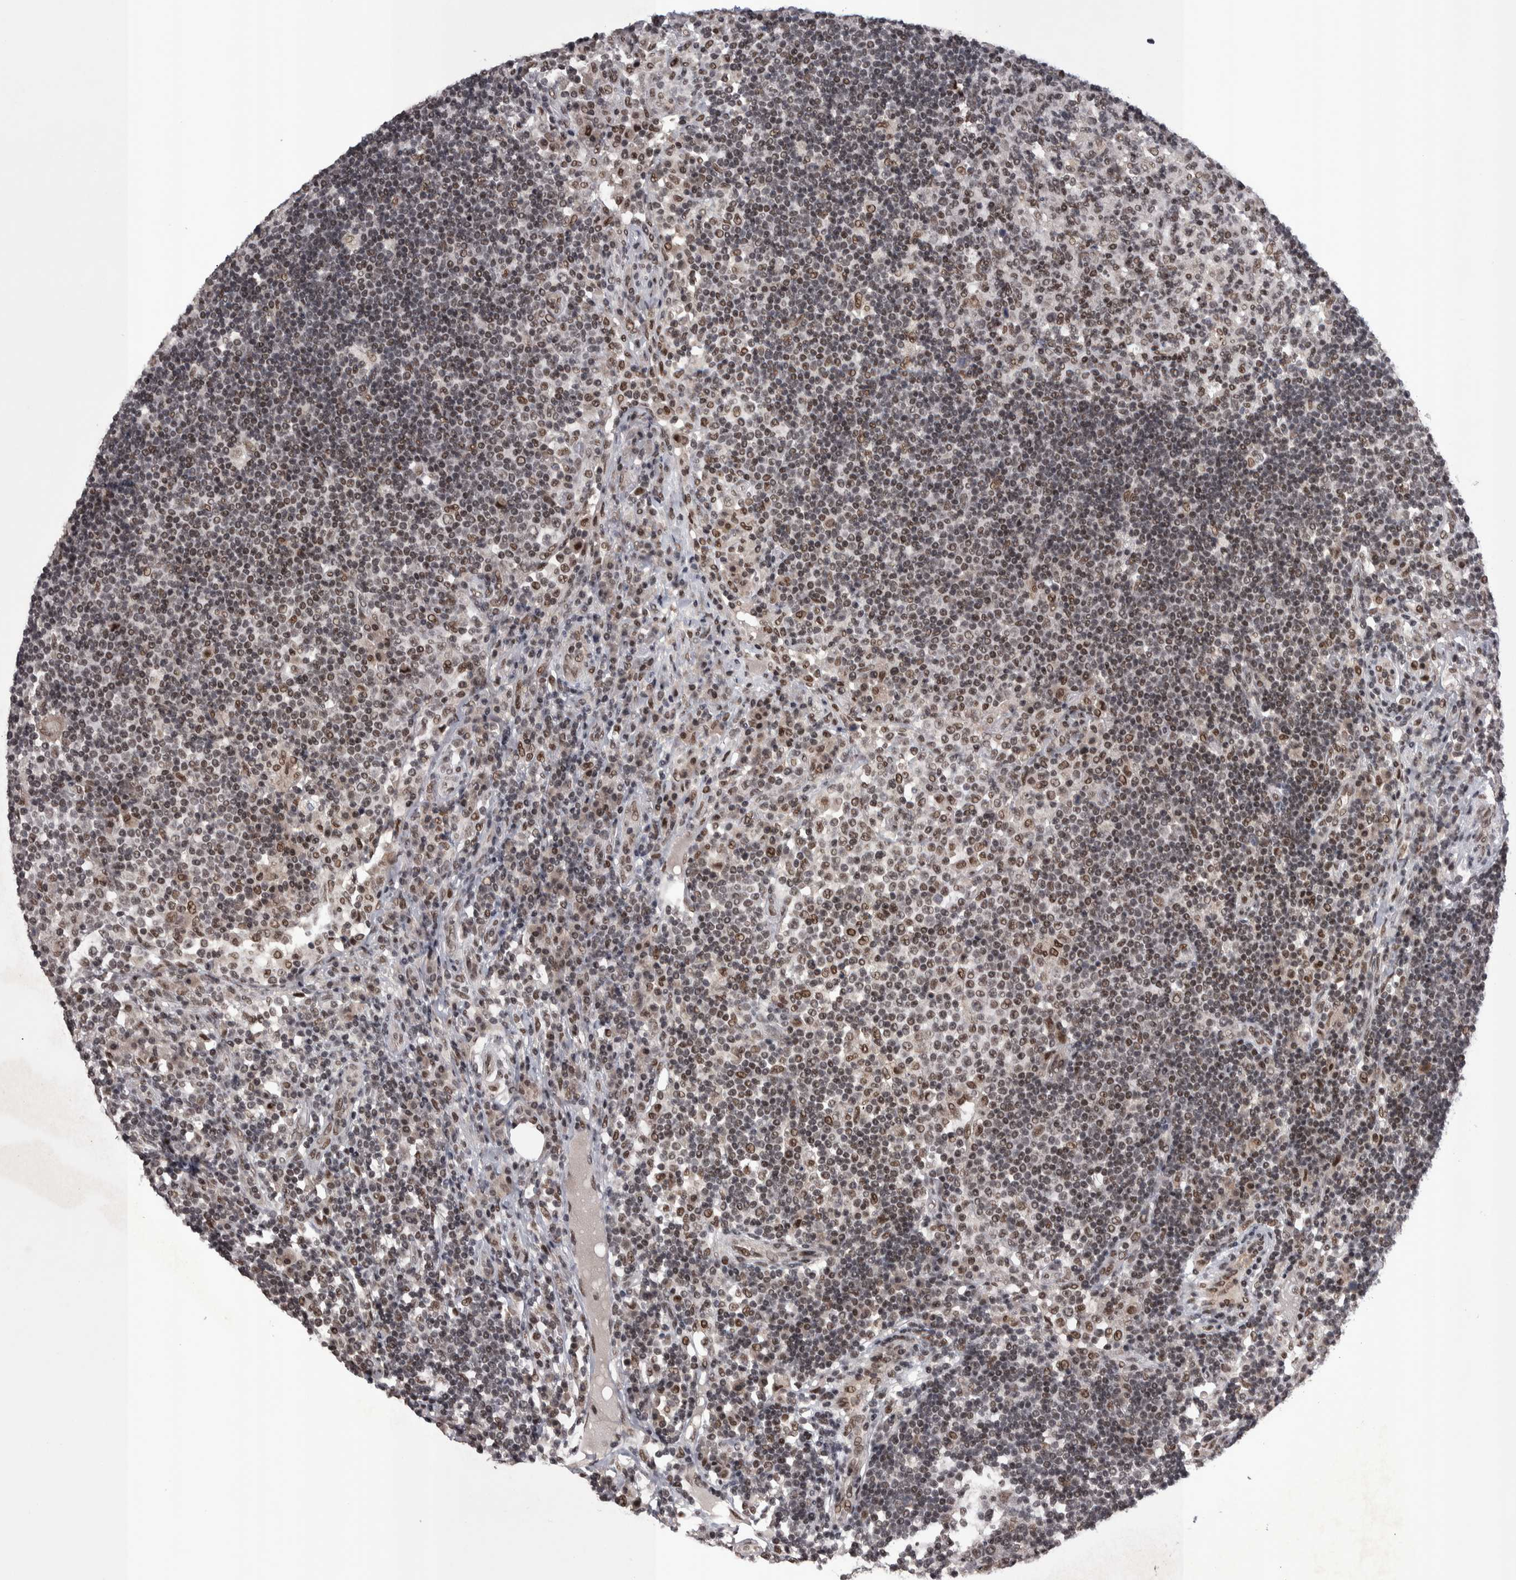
{"staining": {"intensity": "moderate", "quantity": ">75%", "location": "nuclear"}, "tissue": "lymph node", "cell_type": "Germinal center cells", "image_type": "normal", "snomed": [{"axis": "morphology", "description": "Normal tissue, NOS"}, {"axis": "topography", "description": "Lymph node"}], "caption": "Moderate nuclear positivity is present in approximately >75% of germinal center cells in normal lymph node.", "gene": "DMTF1", "patient": {"sex": "female", "age": 53}}